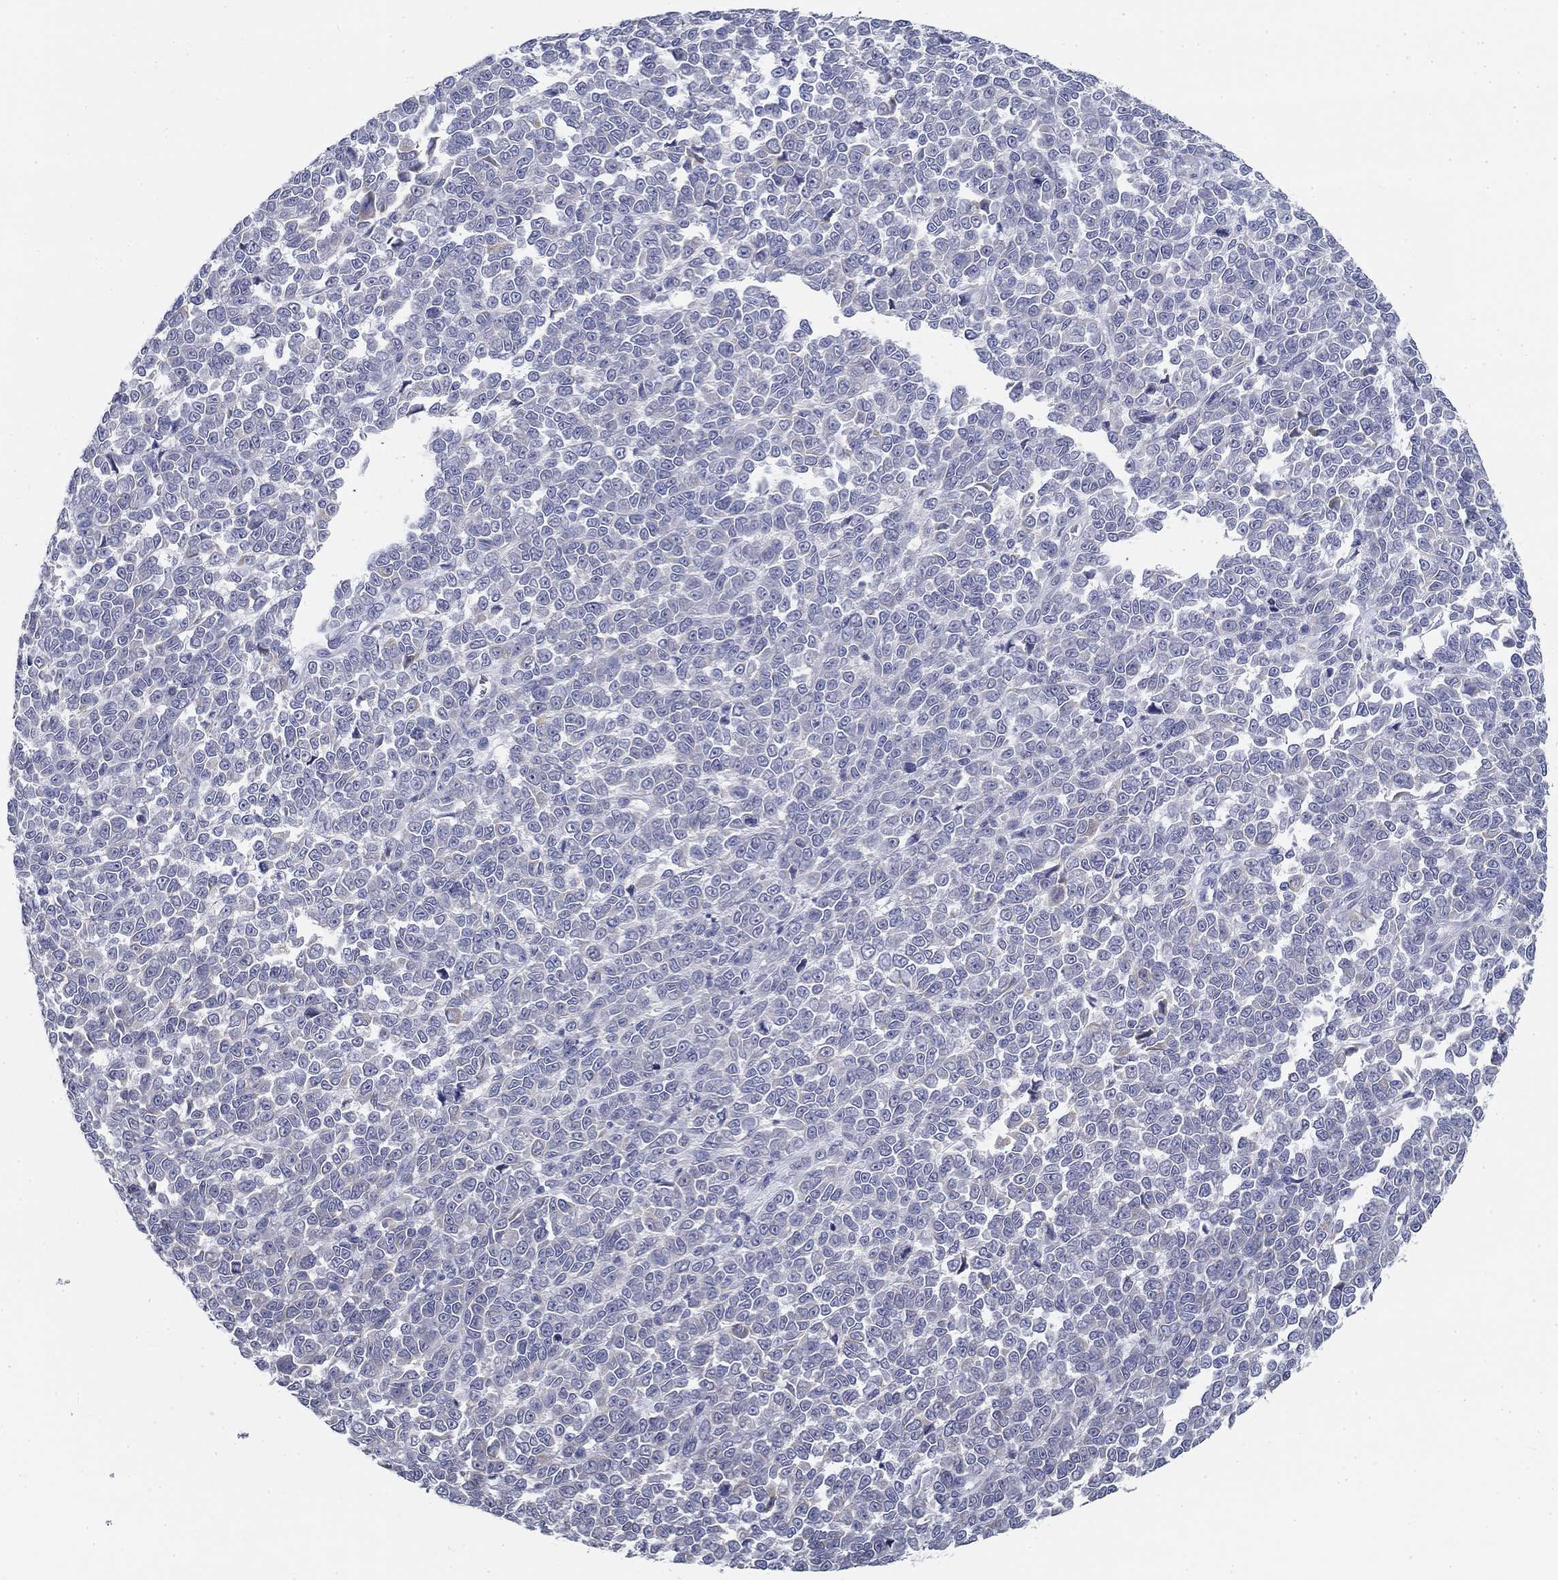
{"staining": {"intensity": "negative", "quantity": "none", "location": "none"}, "tissue": "melanoma", "cell_type": "Tumor cells", "image_type": "cancer", "snomed": [{"axis": "morphology", "description": "Malignant melanoma, NOS"}, {"axis": "topography", "description": "Skin"}], "caption": "A histopathology image of malignant melanoma stained for a protein demonstrates no brown staining in tumor cells.", "gene": "GALNTL5", "patient": {"sex": "female", "age": 95}}